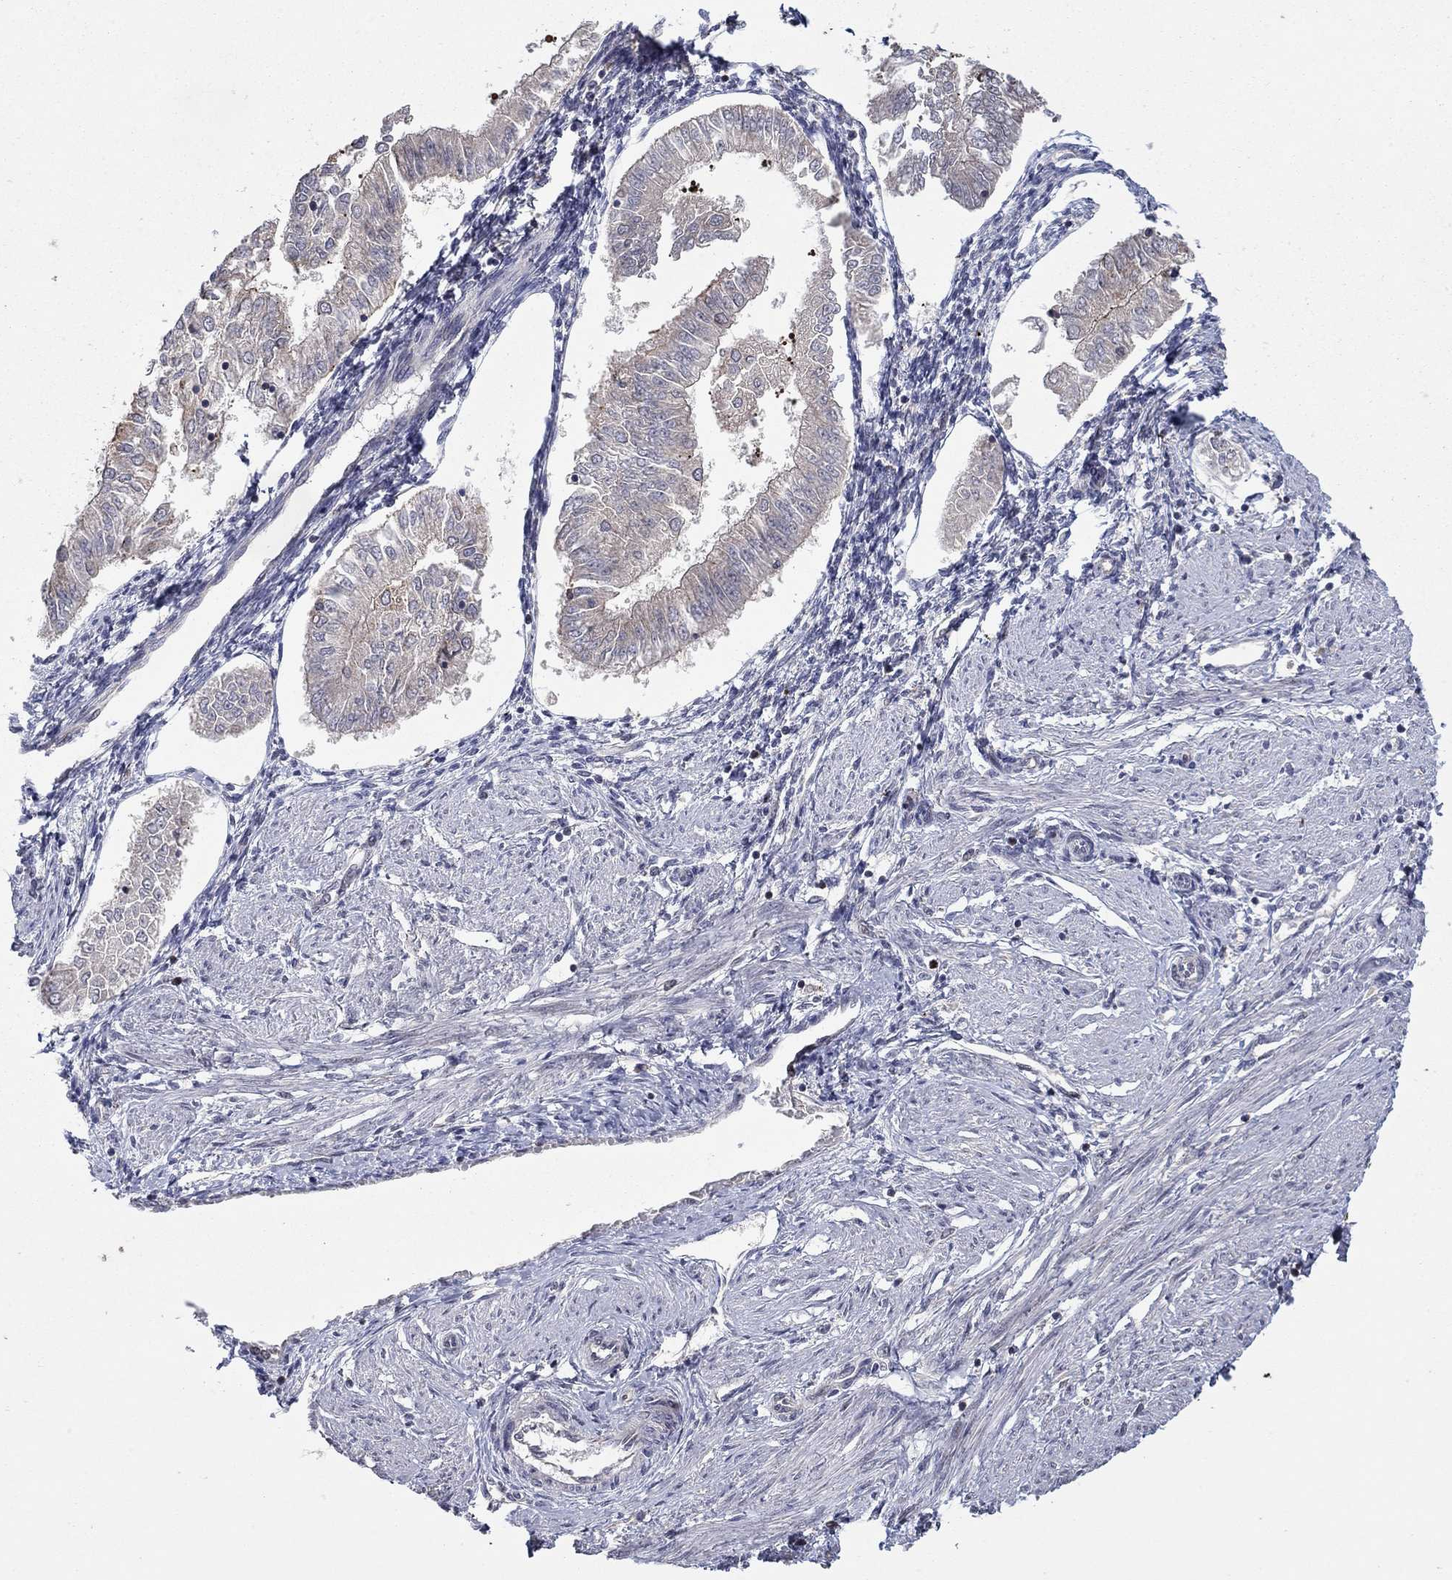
{"staining": {"intensity": "weak", "quantity": "25%-75%", "location": "cytoplasmic/membranous"}, "tissue": "endometrial cancer", "cell_type": "Tumor cells", "image_type": "cancer", "snomed": [{"axis": "morphology", "description": "Adenocarcinoma, NOS"}, {"axis": "topography", "description": "Endometrium"}], "caption": "Brown immunohistochemical staining in adenocarcinoma (endometrial) reveals weak cytoplasmic/membranous positivity in approximately 25%-75% of tumor cells.", "gene": "LPCAT4", "patient": {"sex": "female", "age": 53}}